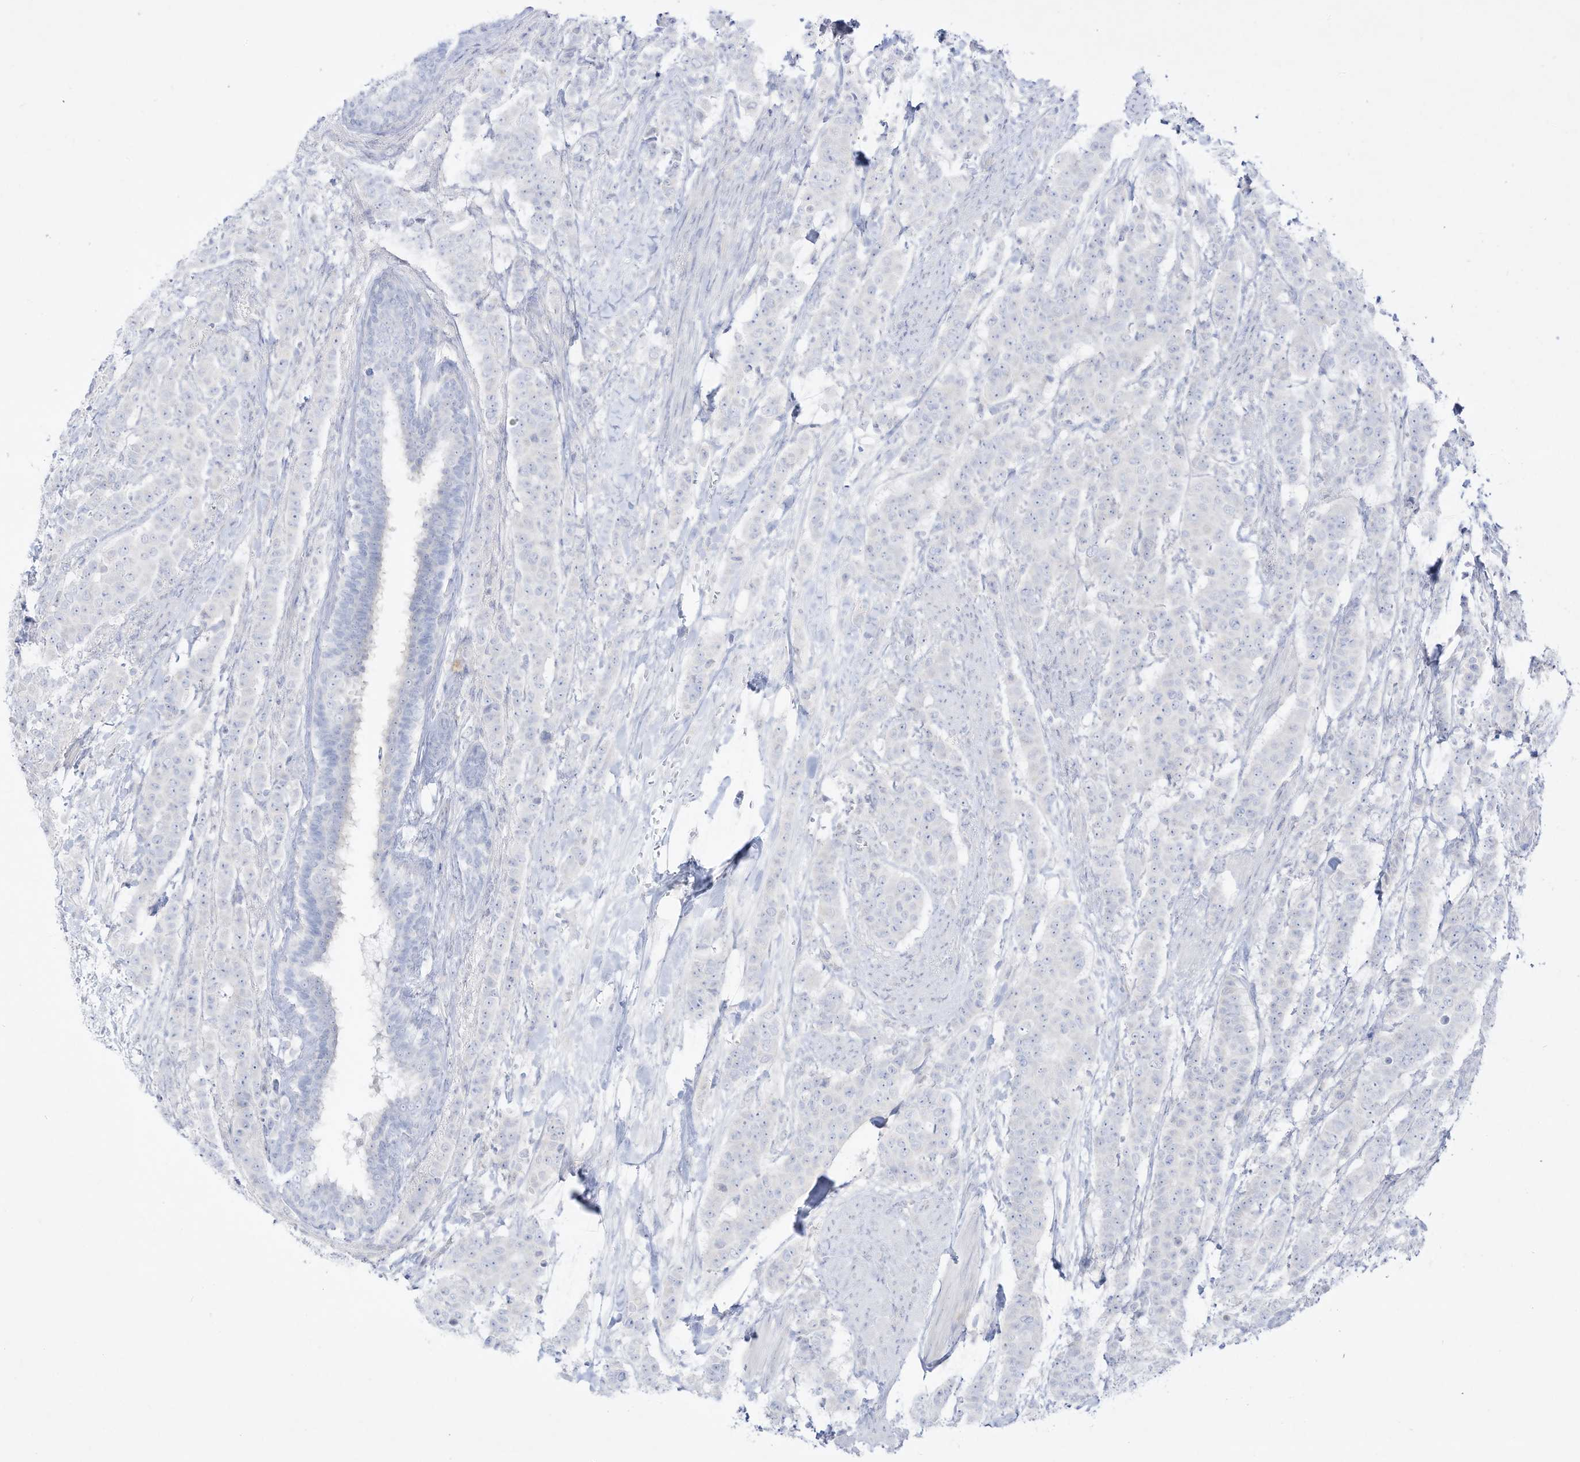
{"staining": {"intensity": "negative", "quantity": "none", "location": "none"}, "tissue": "breast cancer", "cell_type": "Tumor cells", "image_type": "cancer", "snomed": [{"axis": "morphology", "description": "Duct carcinoma"}, {"axis": "topography", "description": "Breast"}], "caption": "High magnification brightfield microscopy of breast cancer stained with DAB (brown) and counterstained with hematoxylin (blue): tumor cells show no significant positivity. (DAB IHC visualized using brightfield microscopy, high magnification).", "gene": "DMKN", "patient": {"sex": "female", "age": 40}}